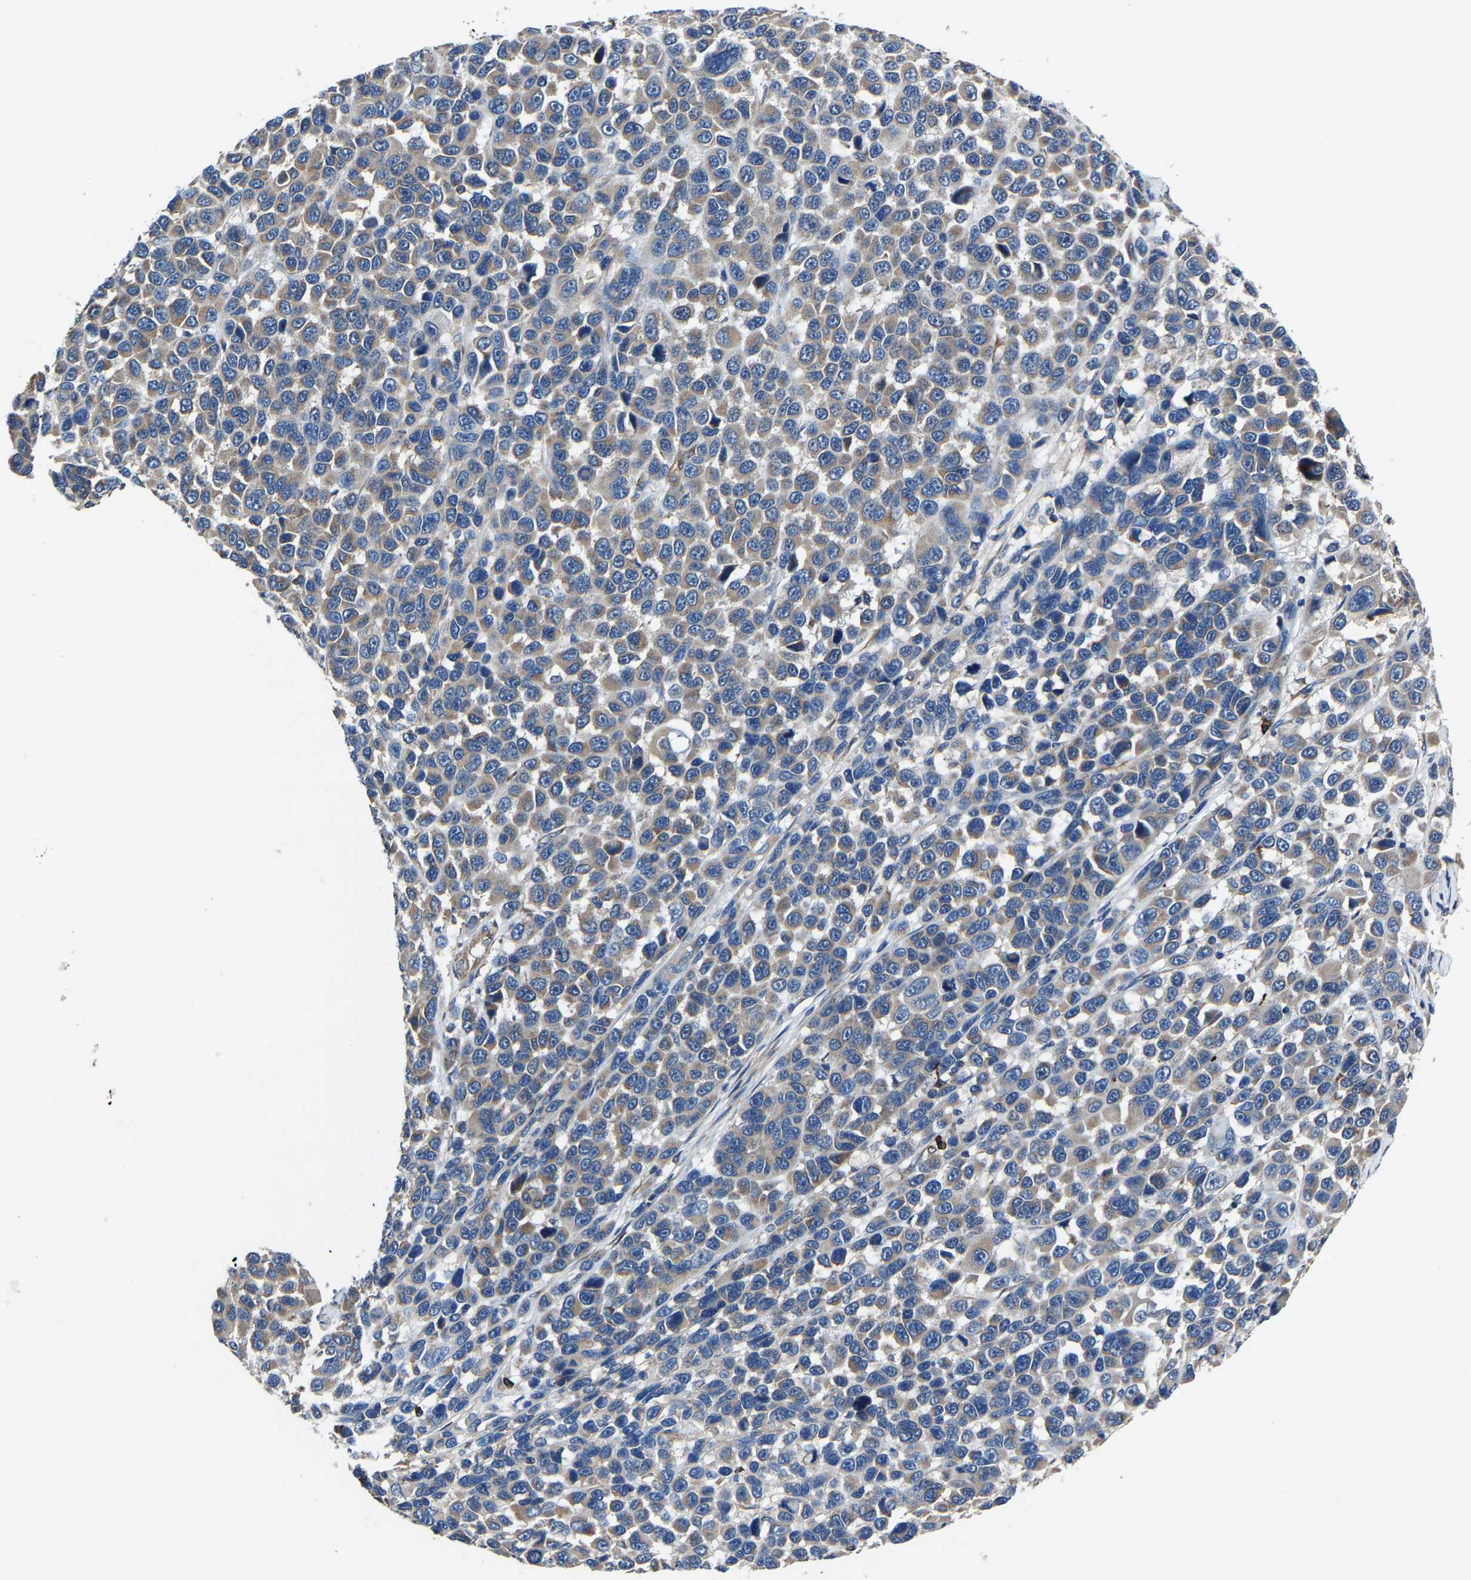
{"staining": {"intensity": "weak", "quantity": "<25%", "location": "cytoplasmic/membranous"}, "tissue": "melanoma", "cell_type": "Tumor cells", "image_type": "cancer", "snomed": [{"axis": "morphology", "description": "Malignant melanoma, NOS"}, {"axis": "topography", "description": "Skin"}], "caption": "Protein analysis of melanoma exhibits no significant expression in tumor cells.", "gene": "KIAA1958", "patient": {"sex": "male", "age": 53}}